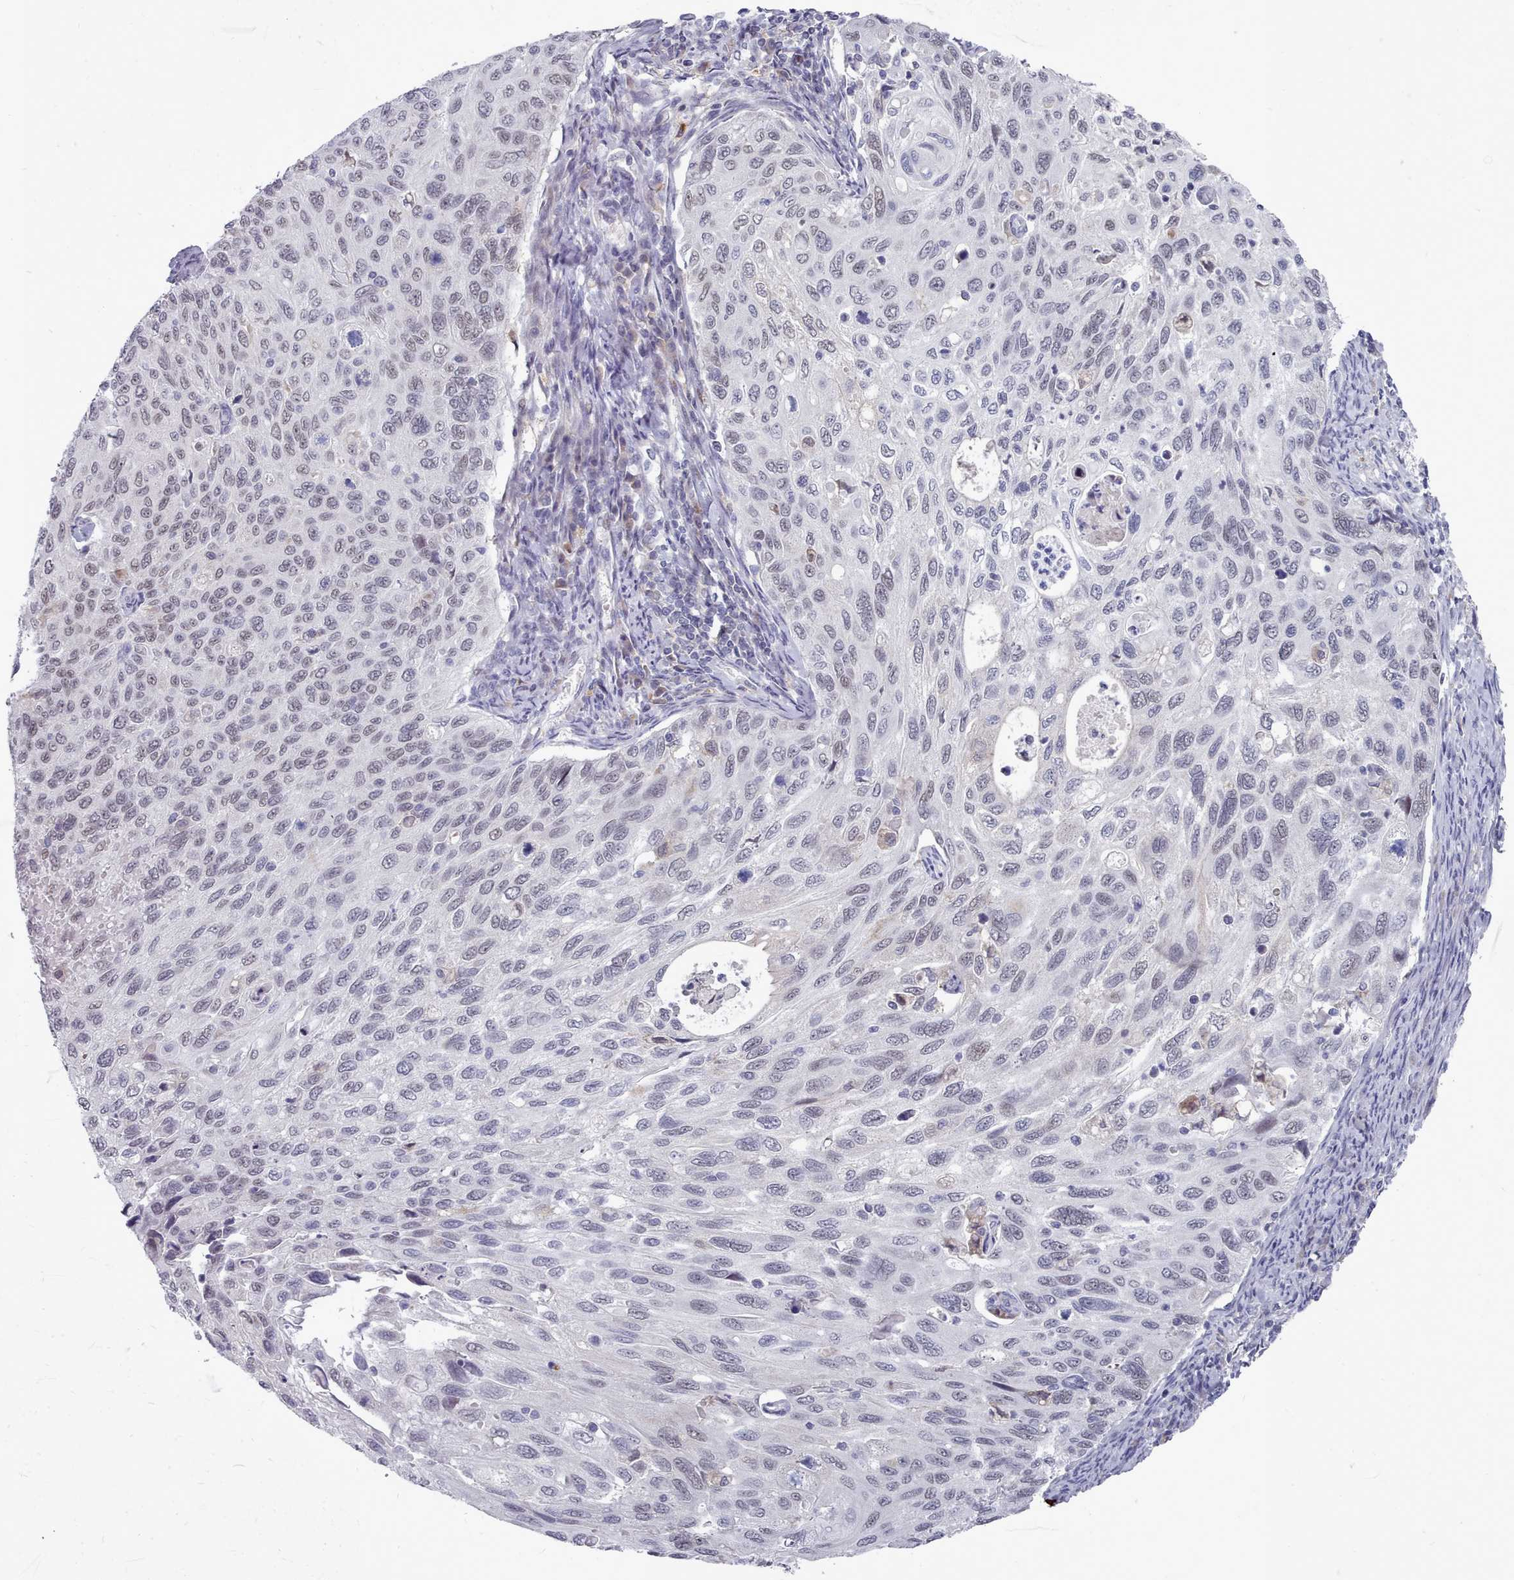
{"staining": {"intensity": "weak", "quantity": "<25%", "location": "nuclear"}, "tissue": "cervical cancer", "cell_type": "Tumor cells", "image_type": "cancer", "snomed": [{"axis": "morphology", "description": "Squamous cell carcinoma, NOS"}, {"axis": "topography", "description": "Cervix"}], "caption": "Immunohistochemical staining of squamous cell carcinoma (cervical) displays no significant expression in tumor cells.", "gene": "GINS1", "patient": {"sex": "female", "age": 70}}